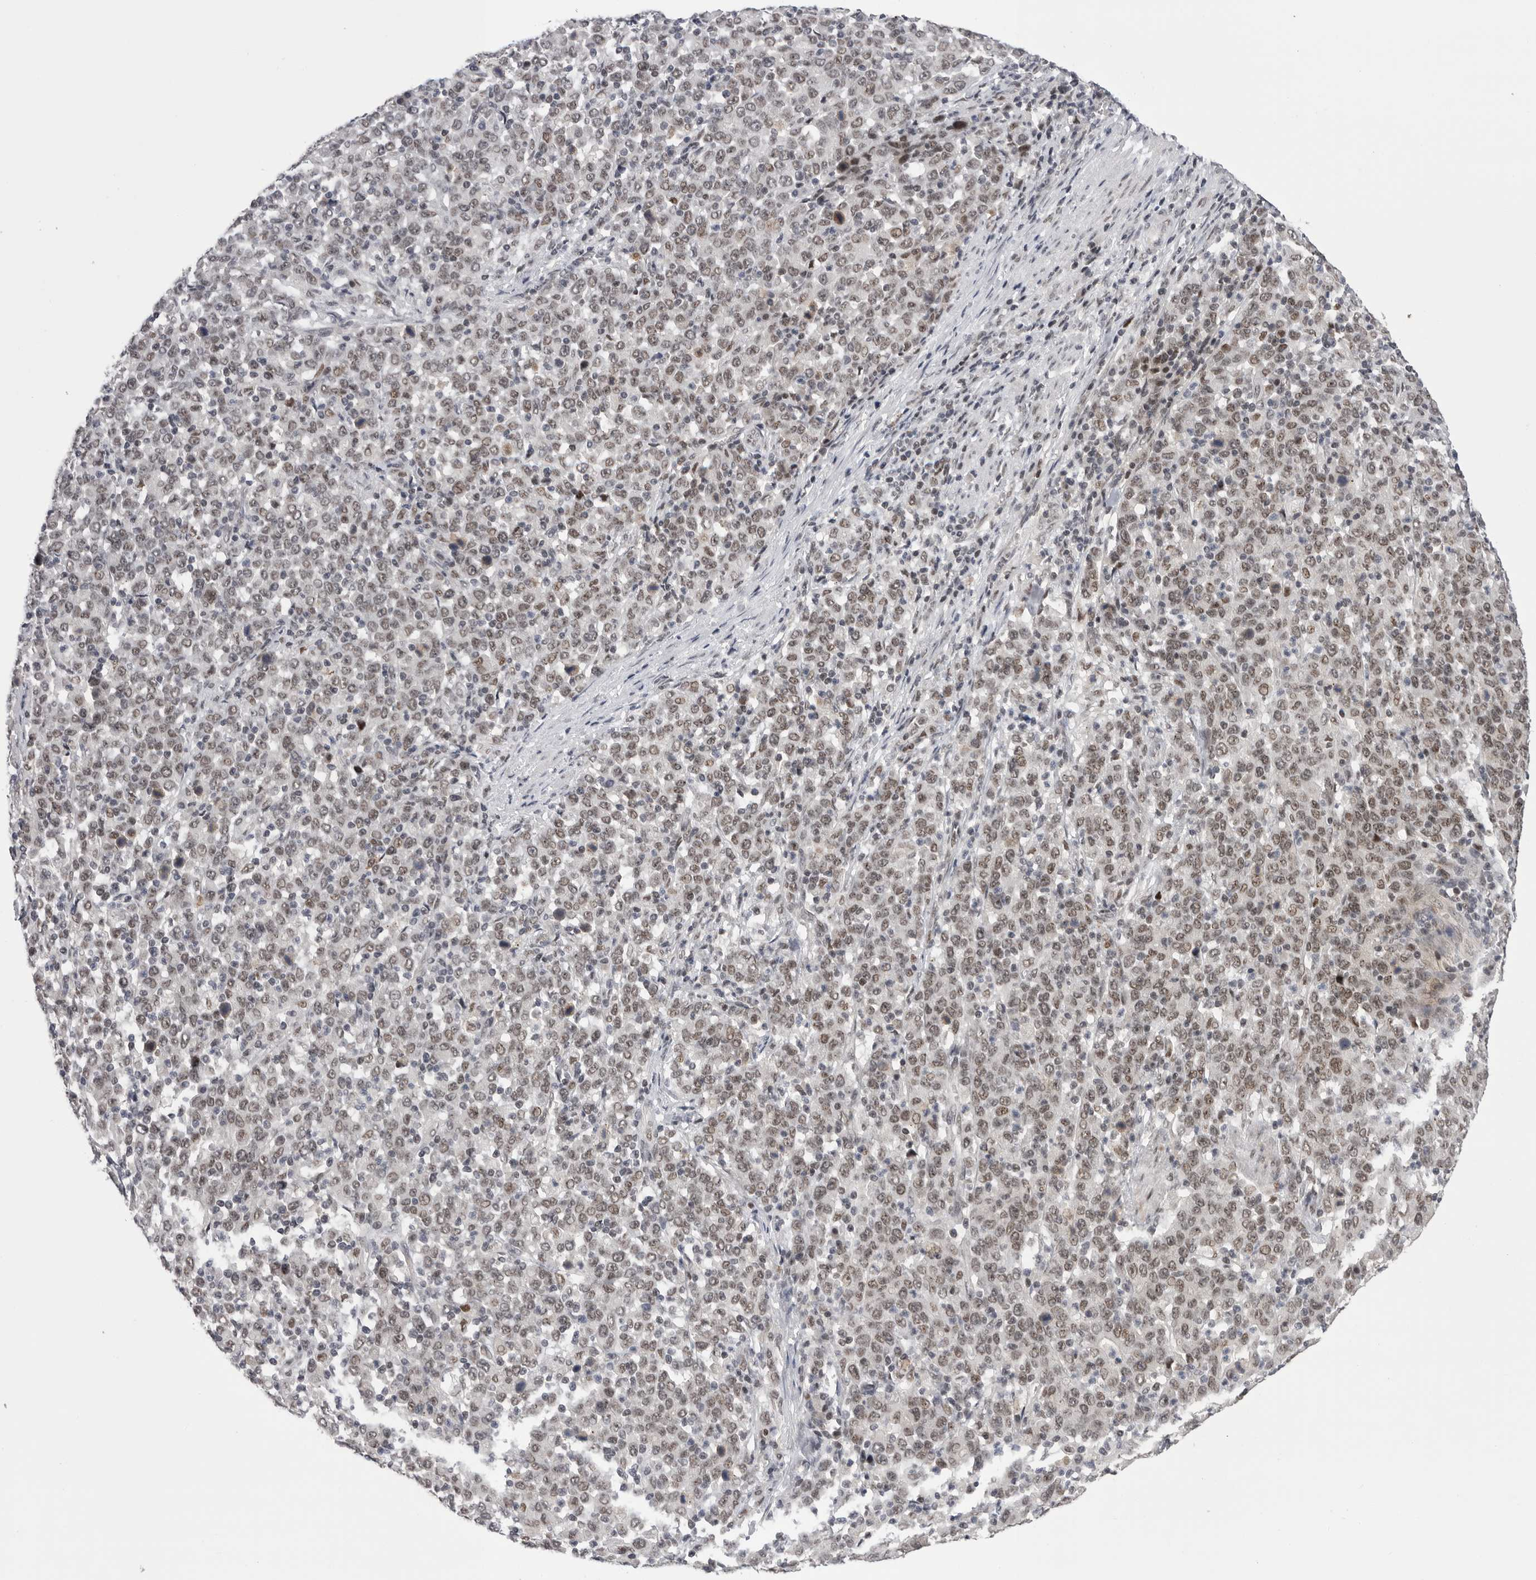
{"staining": {"intensity": "weak", "quantity": ">75%", "location": "nuclear"}, "tissue": "stomach cancer", "cell_type": "Tumor cells", "image_type": "cancer", "snomed": [{"axis": "morphology", "description": "Adenocarcinoma, NOS"}, {"axis": "topography", "description": "Stomach, upper"}], "caption": "DAB immunohistochemical staining of human stomach cancer displays weak nuclear protein staining in about >75% of tumor cells.", "gene": "POU5F1", "patient": {"sex": "male", "age": 69}}